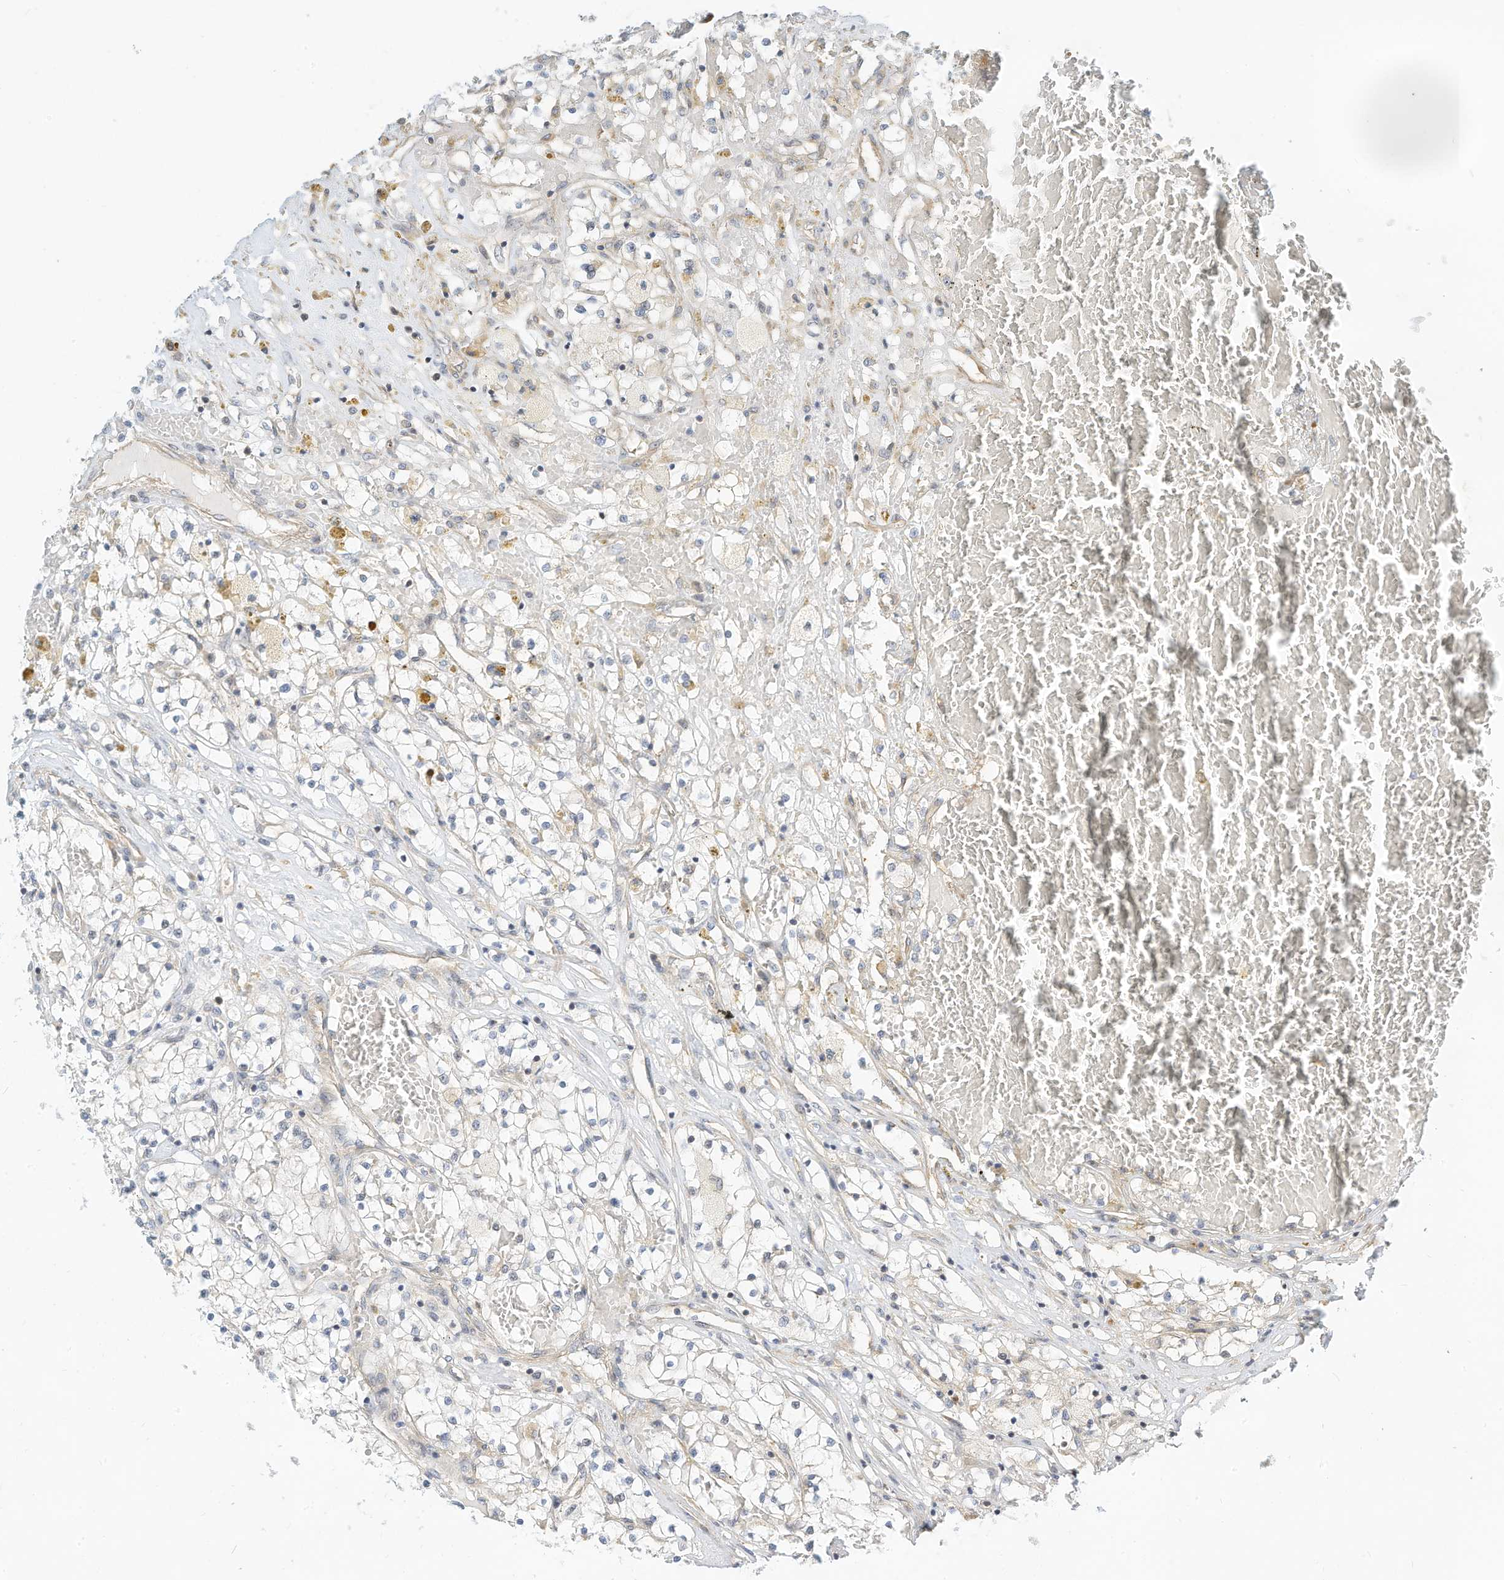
{"staining": {"intensity": "weak", "quantity": "<25%", "location": "cytoplasmic/membranous"}, "tissue": "renal cancer", "cell_type": "Tumor cells", "image_type": "cancer", "snomed": [{"axis": "morphology", "description": "Normal tissue, NOS"}, {"axis": "morphology", "description": "Adenocarcinoma, NOS"}, {"axis": "topography", "description": "Kidney"}], "caption": "Adenocarcinoma (renal) stained for a protein using IHC exhibits no staining tumor cells.", "gene": "OFD1", "patient": {"sex": "male", "age": 68}}